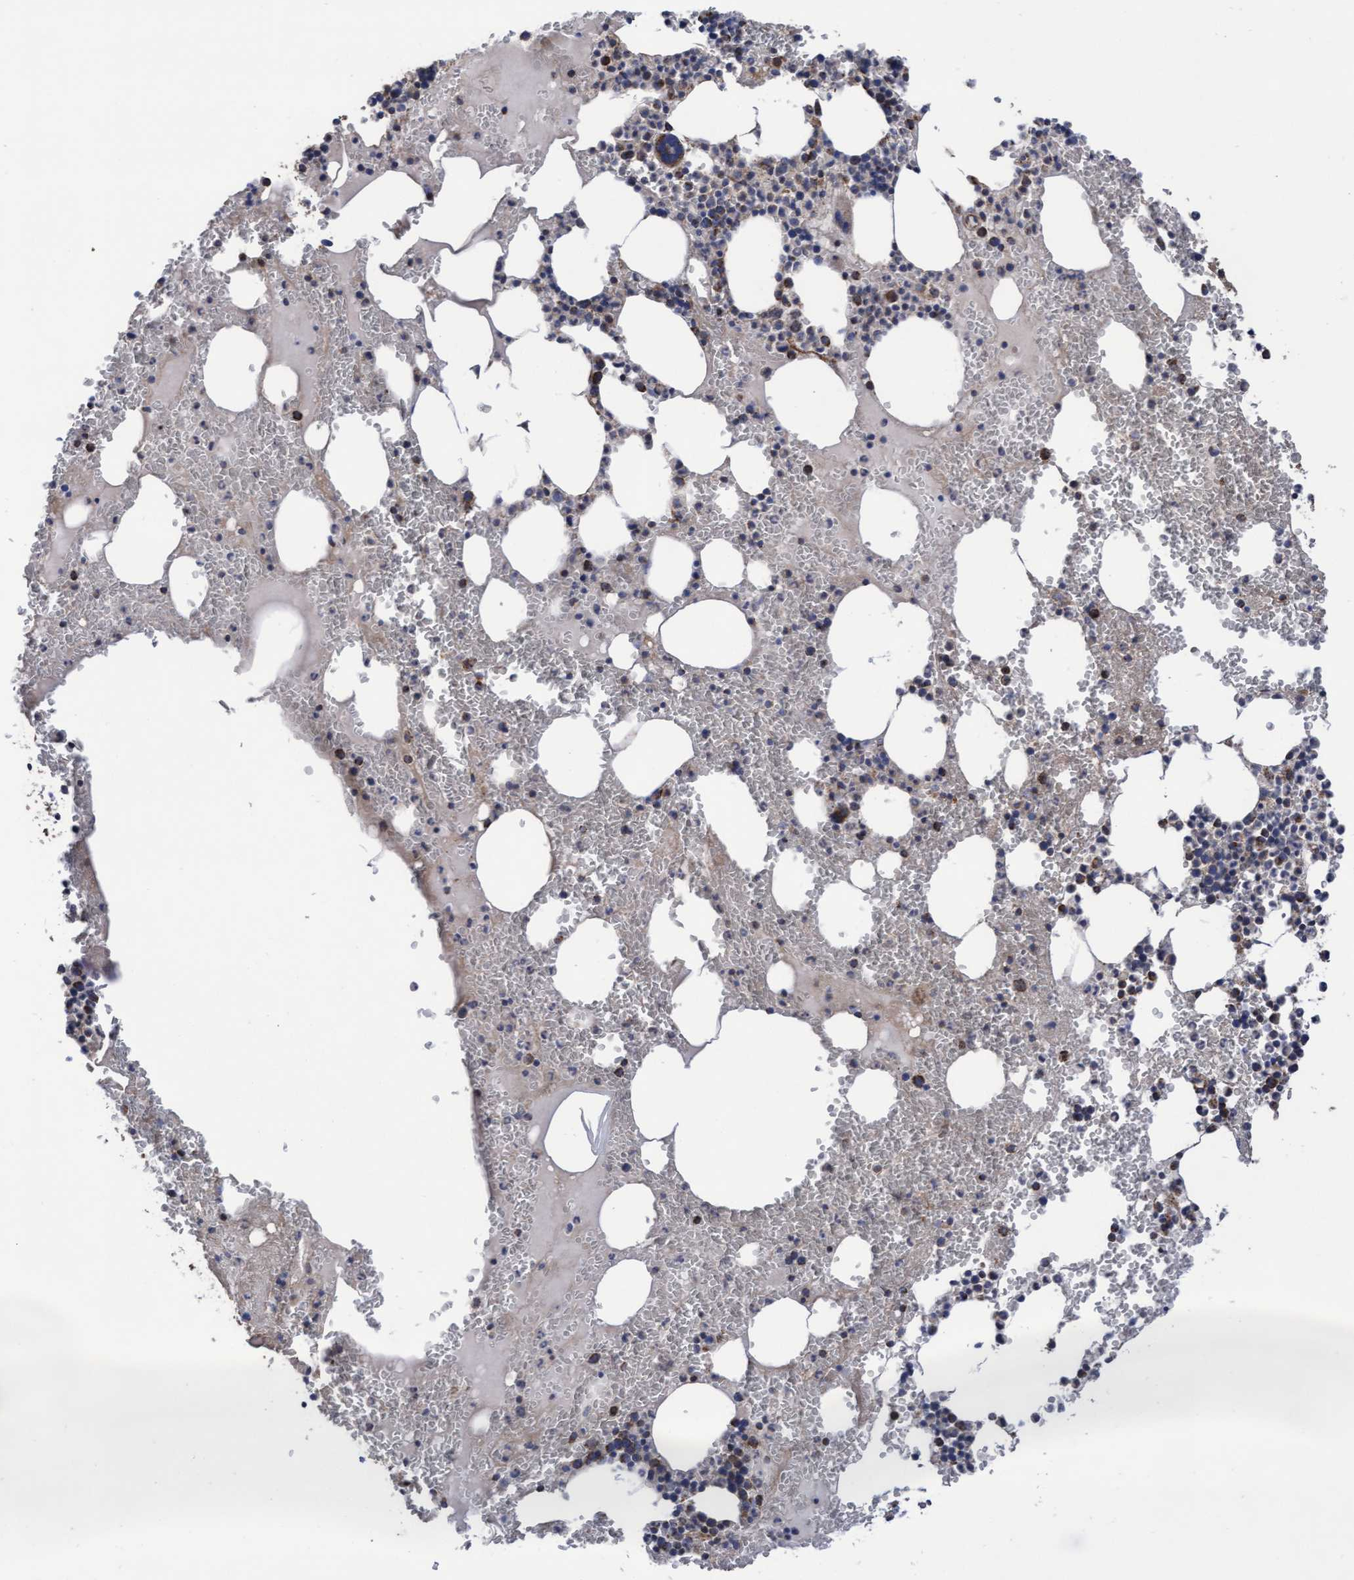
{"staining": {"intensity": "strong", "quantity": "<25%", "location": "cytoplasmic/membranous"}, "tissue": "bone marrow", "cell_type": "Hematopoietic cells", "image_type": "normal", "snomed": [{"axis": "morphology", "description": "Normal tissue, NOS"}, {"axis": "morphology", "description": "Inflammation, NOS"}, {"axis": "topography", "description": "Bone marrow"}], "caption": "Human bone marrow stained for a protein (brown) shows strong cytoplasmic/membranous positive staining in about <25% of hematopoietic cells.", "gene": "COBL", "patient": {"sex": "female", "age": 67}}